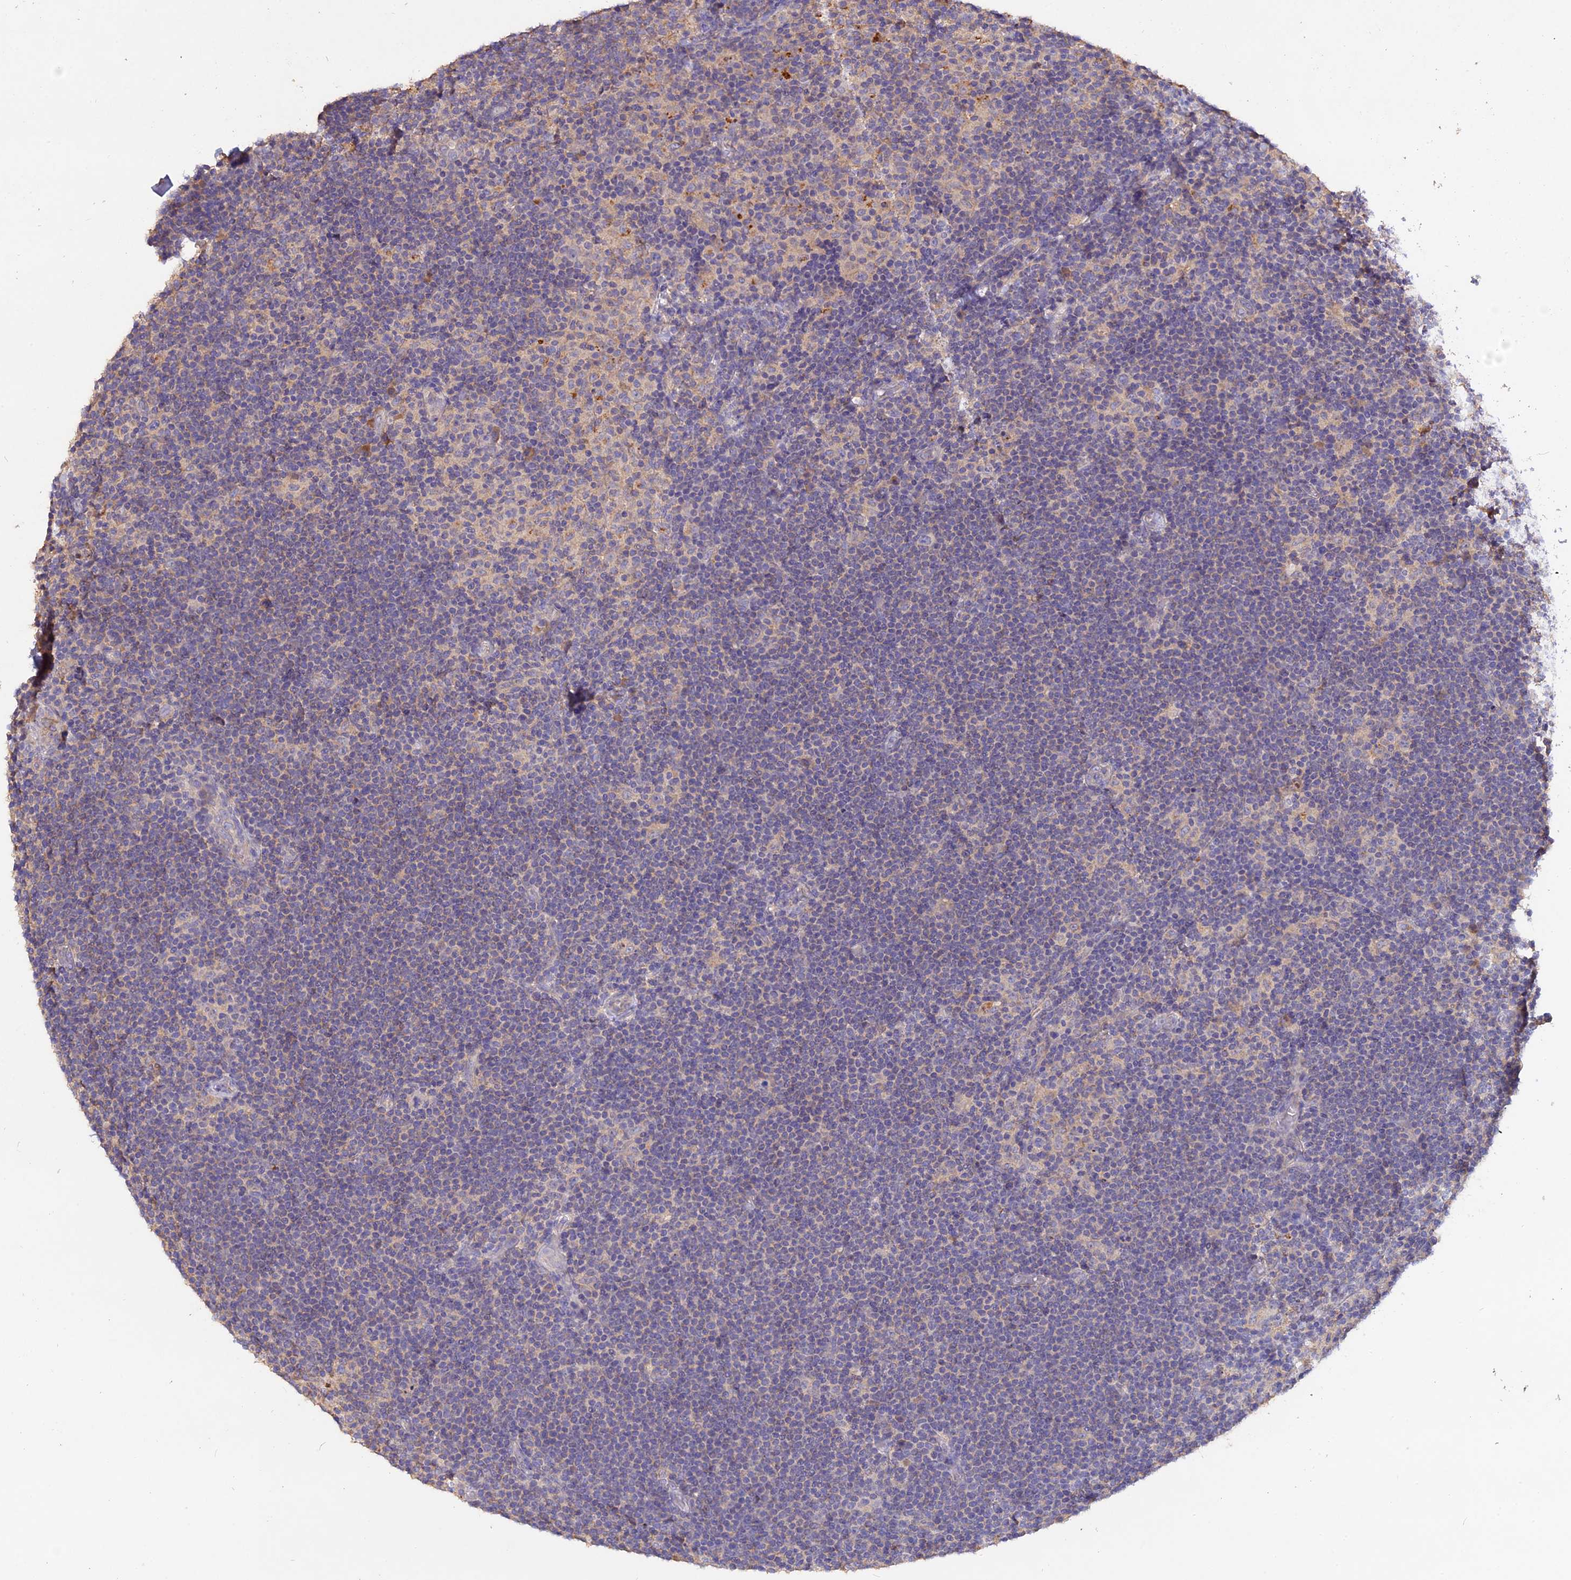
{"staining": {"intensity": "negative", "quantity": "none", "location": "none"}, "tissue": "lymphoma", "cell_type": "Tumor cells", "image_type": "cancer", "snomed": [{"axis": "morphology", "description": "Hodgkin's disease, NOS"}, {"axis": "topography", "description": "Lymph node"}], "caption": "An IHC image of lymphoma is shown. There is no staining in tumor cells of lymphoma.", "gene": "SLC26A4", "patient": {"sex": "female", "age": 57}}